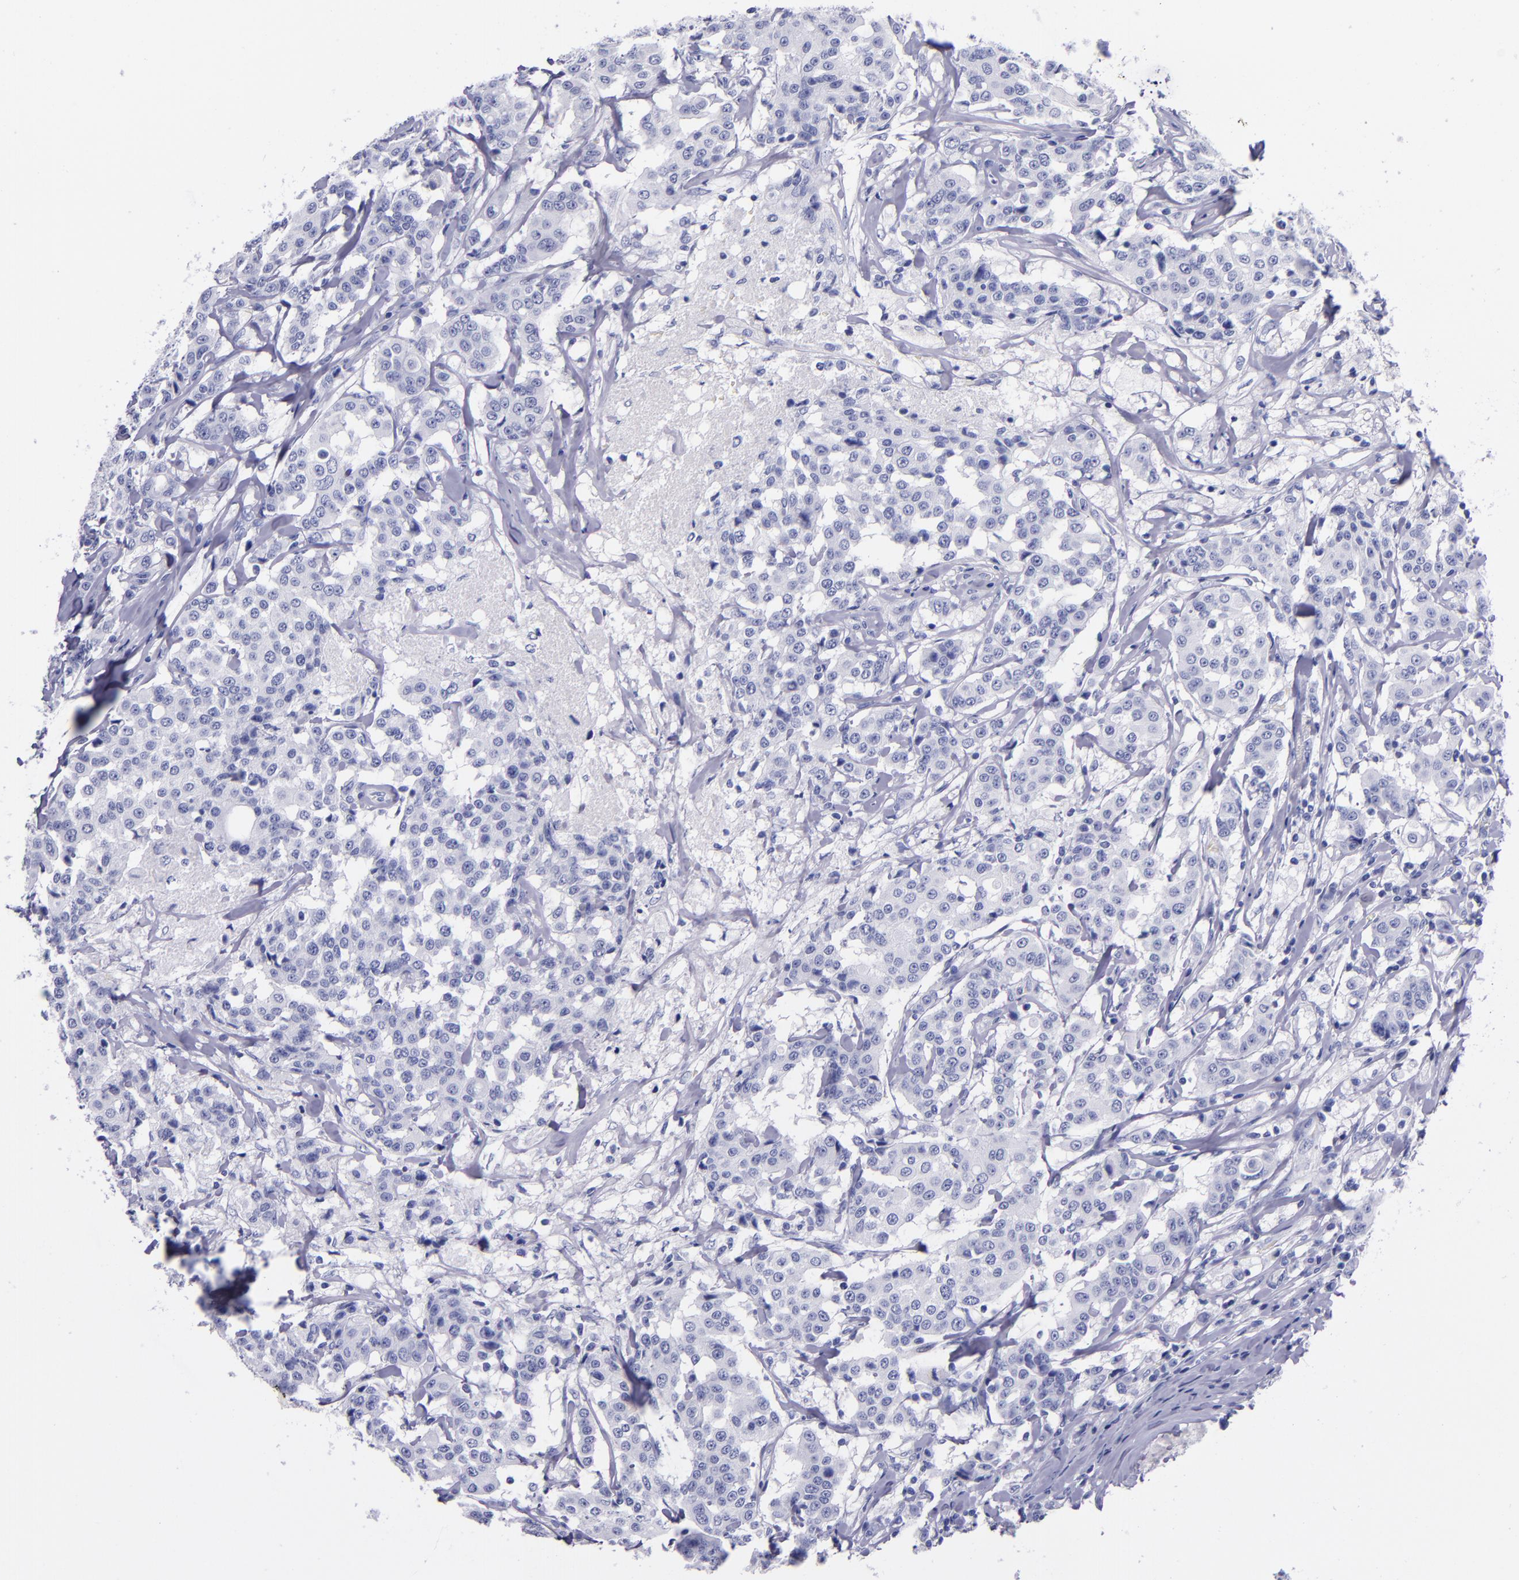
{"staining": {"intensity": "negative", "quantity": "none", "location": "none"}, "tissue": "breast cancer", "cell_type": "Tumor cells", "image_type": "cancer", "snomed": [{"axis": "morphology", "description": "Duct carcinoma"}, {"axis": "topography", "description": "Breast"}], "caption": "The IHC micrograph has no significant staining in tumor cells of intraductal carcinoma (breast) tissue.", "gene": "SV2A", "patient": {"sex": "female", "age": 27}}